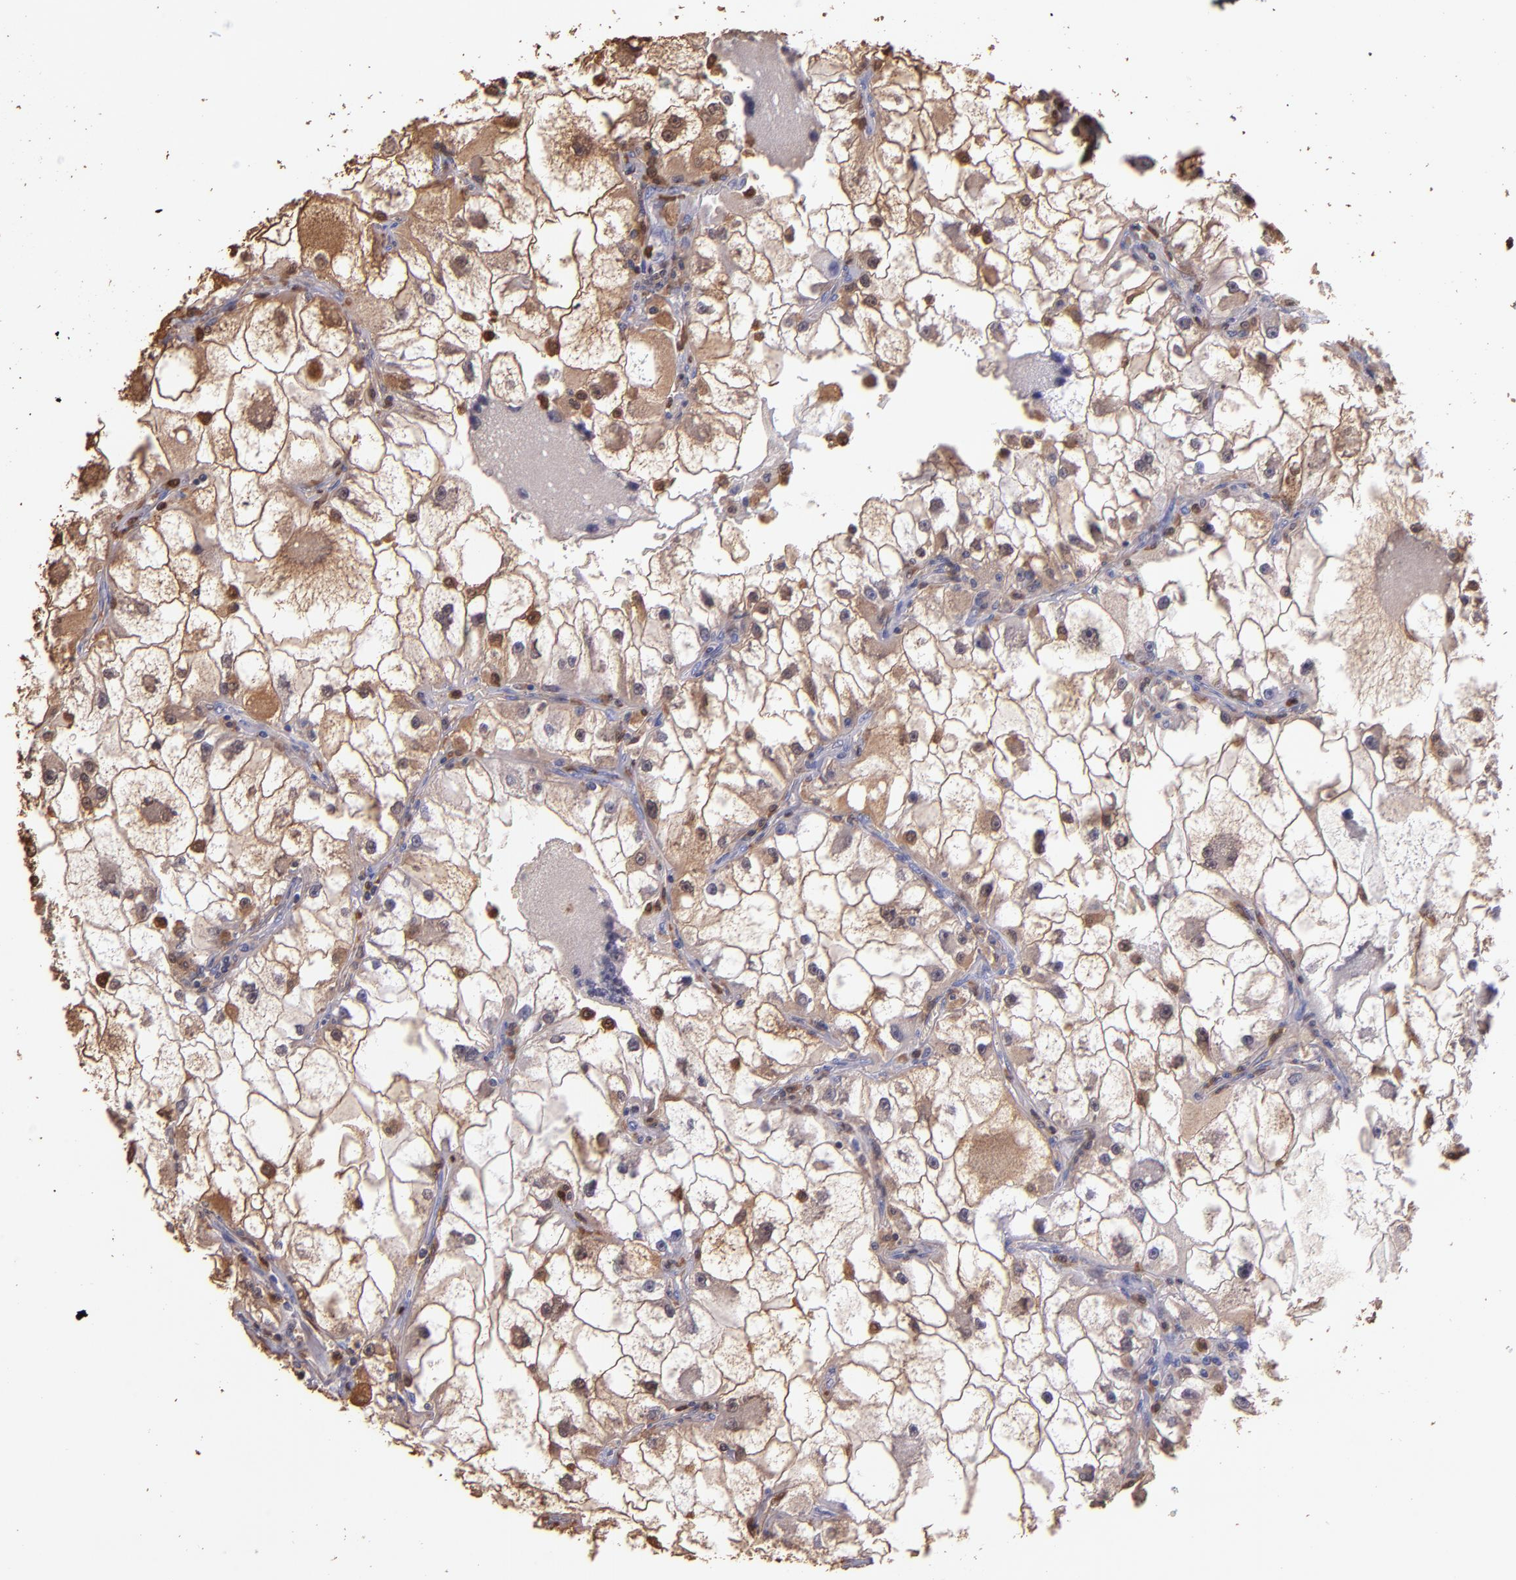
{"staining": {"intensity": "moderate", "quantity": "25%-75%", "location": "cytoplasmic/membranous"}, "tissue": "renal cancer", "cell_type": "Tumor cells", "image_type": "cancer", "snomed": [{"axis": "morphology", "description": "Adenocarcinoma, NOS"}, {"axis": "topography", "description": "Kidney"}], "caption": "The image displays staining of renal adenocarcinoma, revealing moderate cytoplasmic/membranous protein positivity (brown color) within tumor cells. (Brightfield microscopy of DAB IHC at high magnification).", "gene": "S100A6", "patient": {"sex": "female", "age": 73}}